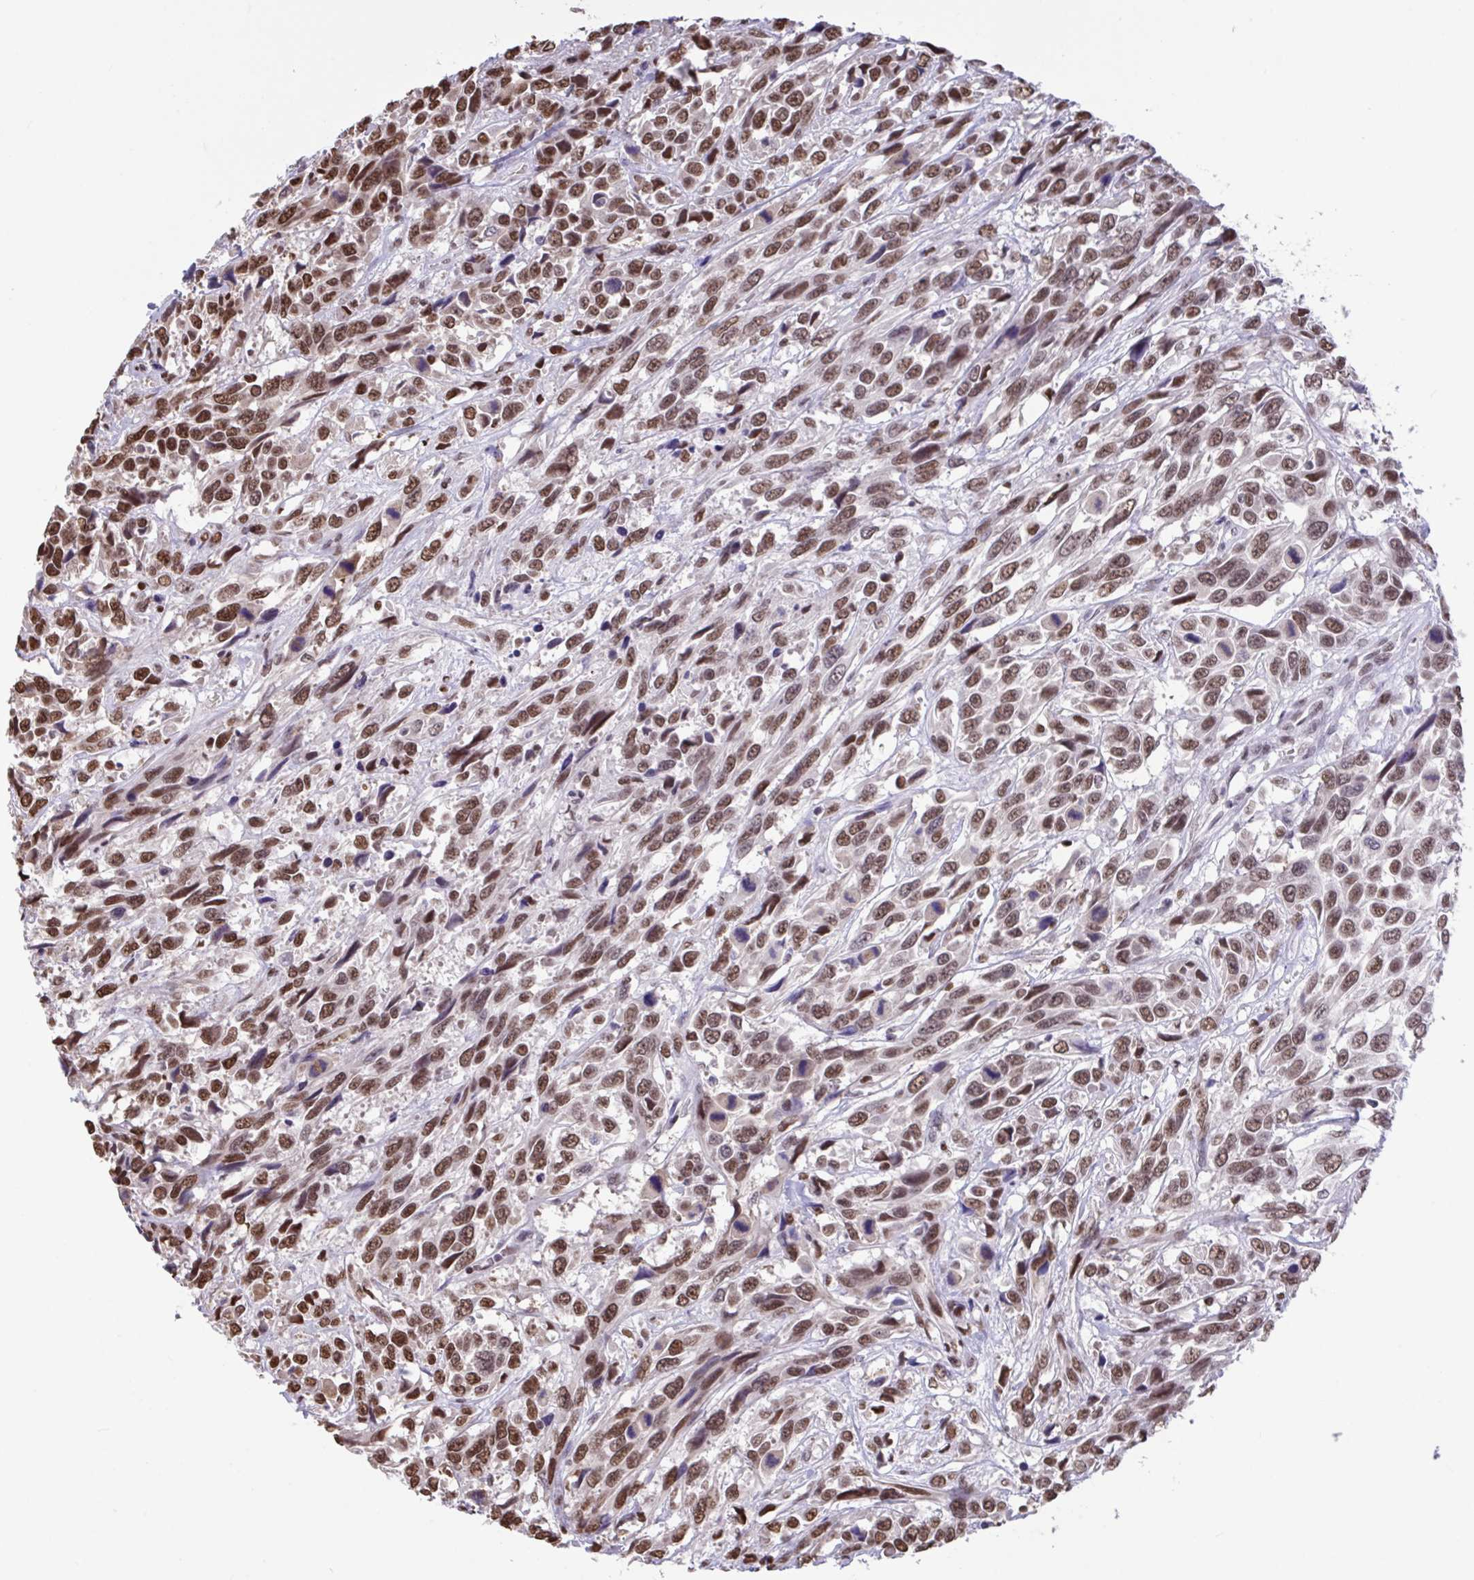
{"staining": {"intensity": "moderate", "quantity": ">75%", "location": "nuclear"}, "tissue": "urothelial cancer", "cell_type": "Tumor cells", "image_type": "cancer", "snomed": [{"axis": "morphology", "description": "Urothelial carcinoma, High grade"}, {"axis": "topography", "description": "Urinary bladder"}], "caption": "Tumor cells reveal medium levels of moderate nuclear expression in about >75% of cells in urothelial cancer.", "gene": "HNRNPDL", "patient": {"sex": "female", "age": 70}}